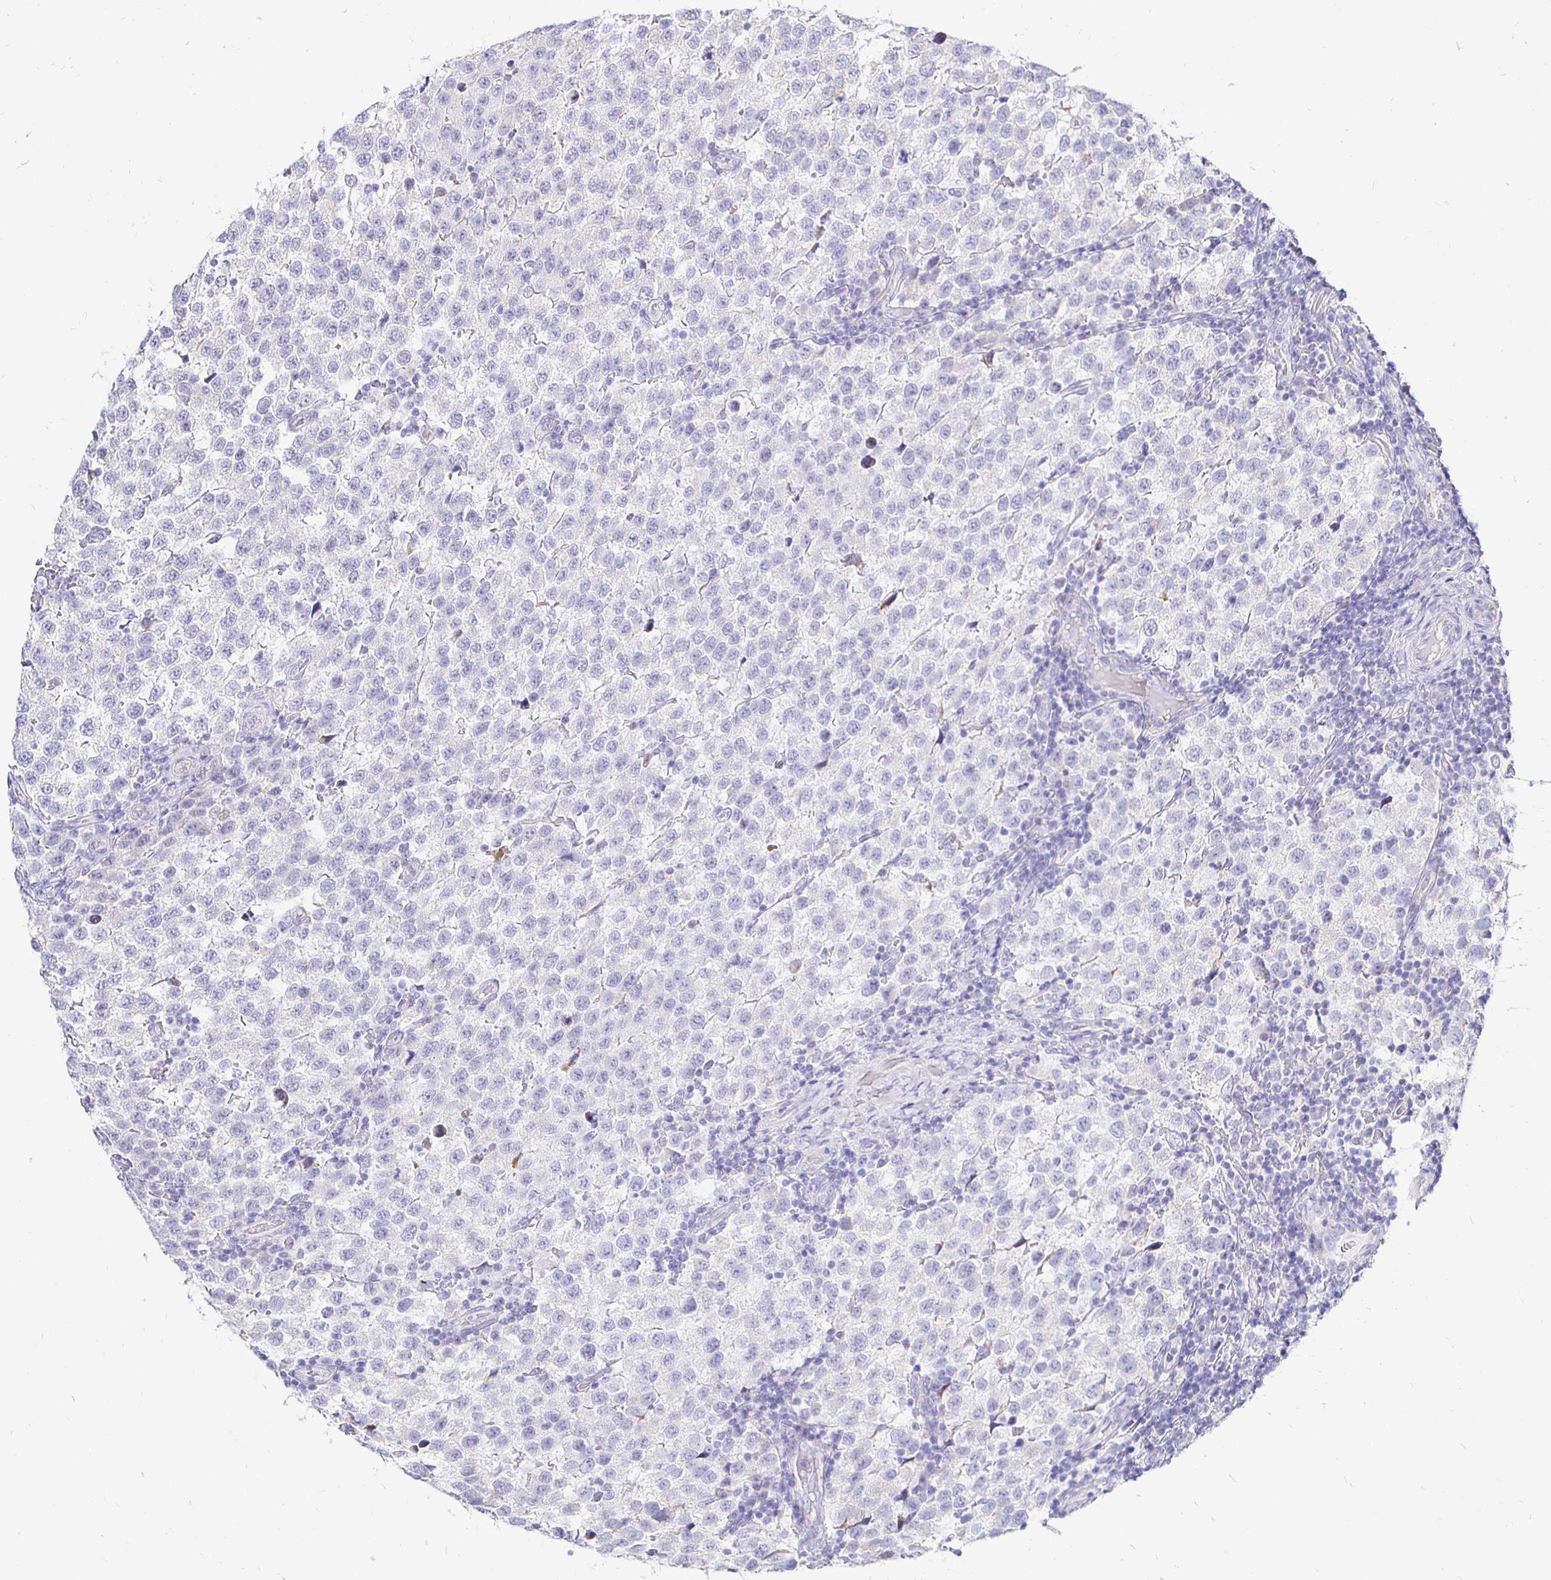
{"staining": {"intensity": "negative", "quantity": "none", "location": "none"}, "tissue": "testis cancer", "cell_type": "Tumor cells", "image_type": "cancer", "snomed": [{"axis": "morphology", "description": "Seminoma, NOS"}, {"axis": "topography", "description": "Testis"}], "caption": "Seminoma (testis) stained for a protein using immunohistochemistry shows no expression tumor cells.", "gene": "CR2", "patient": {"sex": "male", "age": 34}}